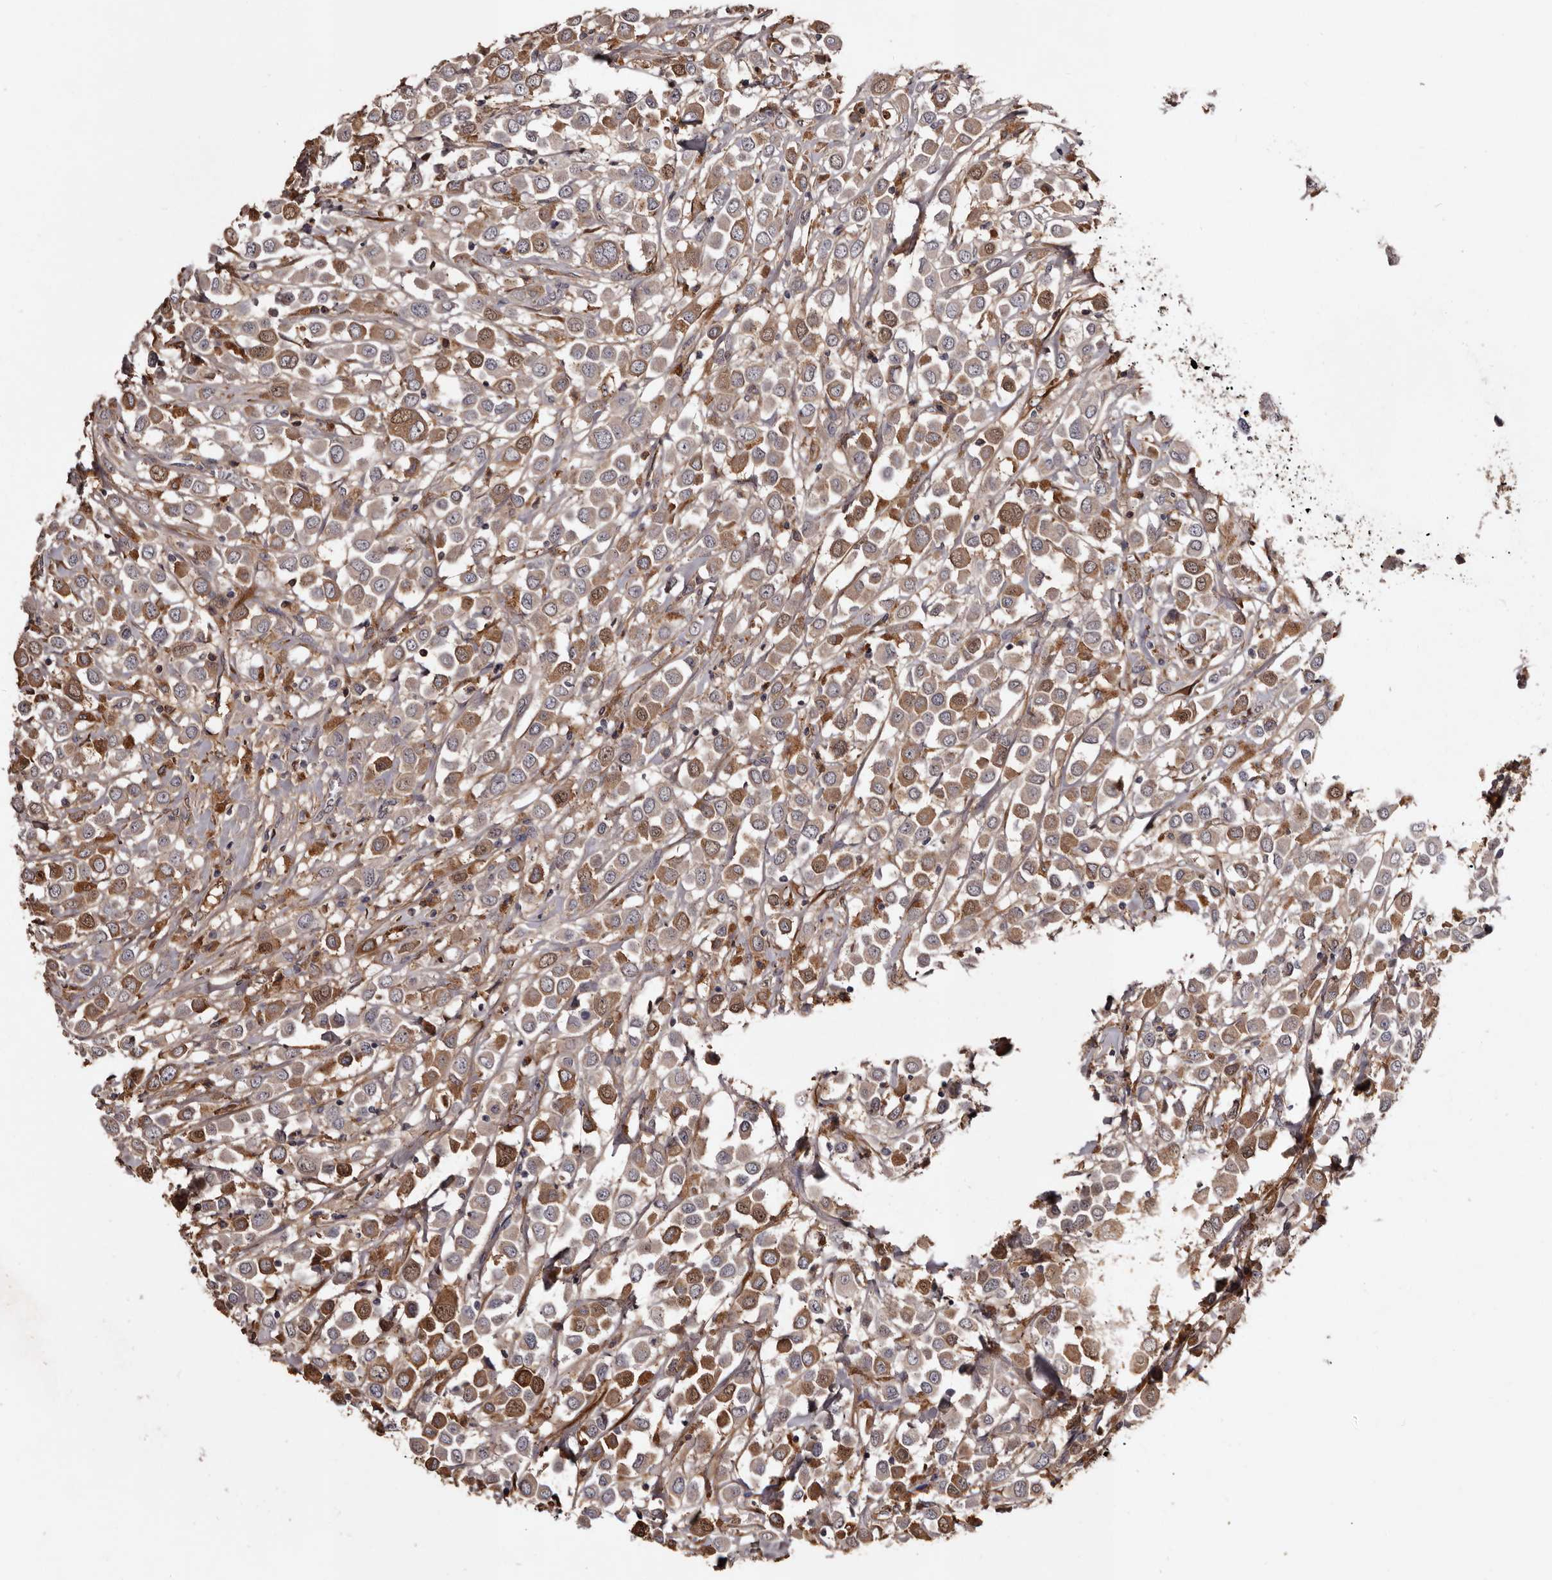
{"staining": {"intensity": "moderate", "quantity": ">75%", "location": "cytoplasmic/membranous"}, "tissue": "breast cancer", "cell_type": "Tumor cells", "image_type": "cancer", "snomed": [{"axis": "morphology", "description": "Duct carcinoma"}, {"axis": "topography", "description": "Breast"}], "caption": "This is an image of immunohistochemistry (IHC) staining of breast cancer, which shows moderate staining in the cytoplasmic/membranous of tumor cells.", "gene": "CYP1B1", "patient": {"sex": "female", "age": 61}}